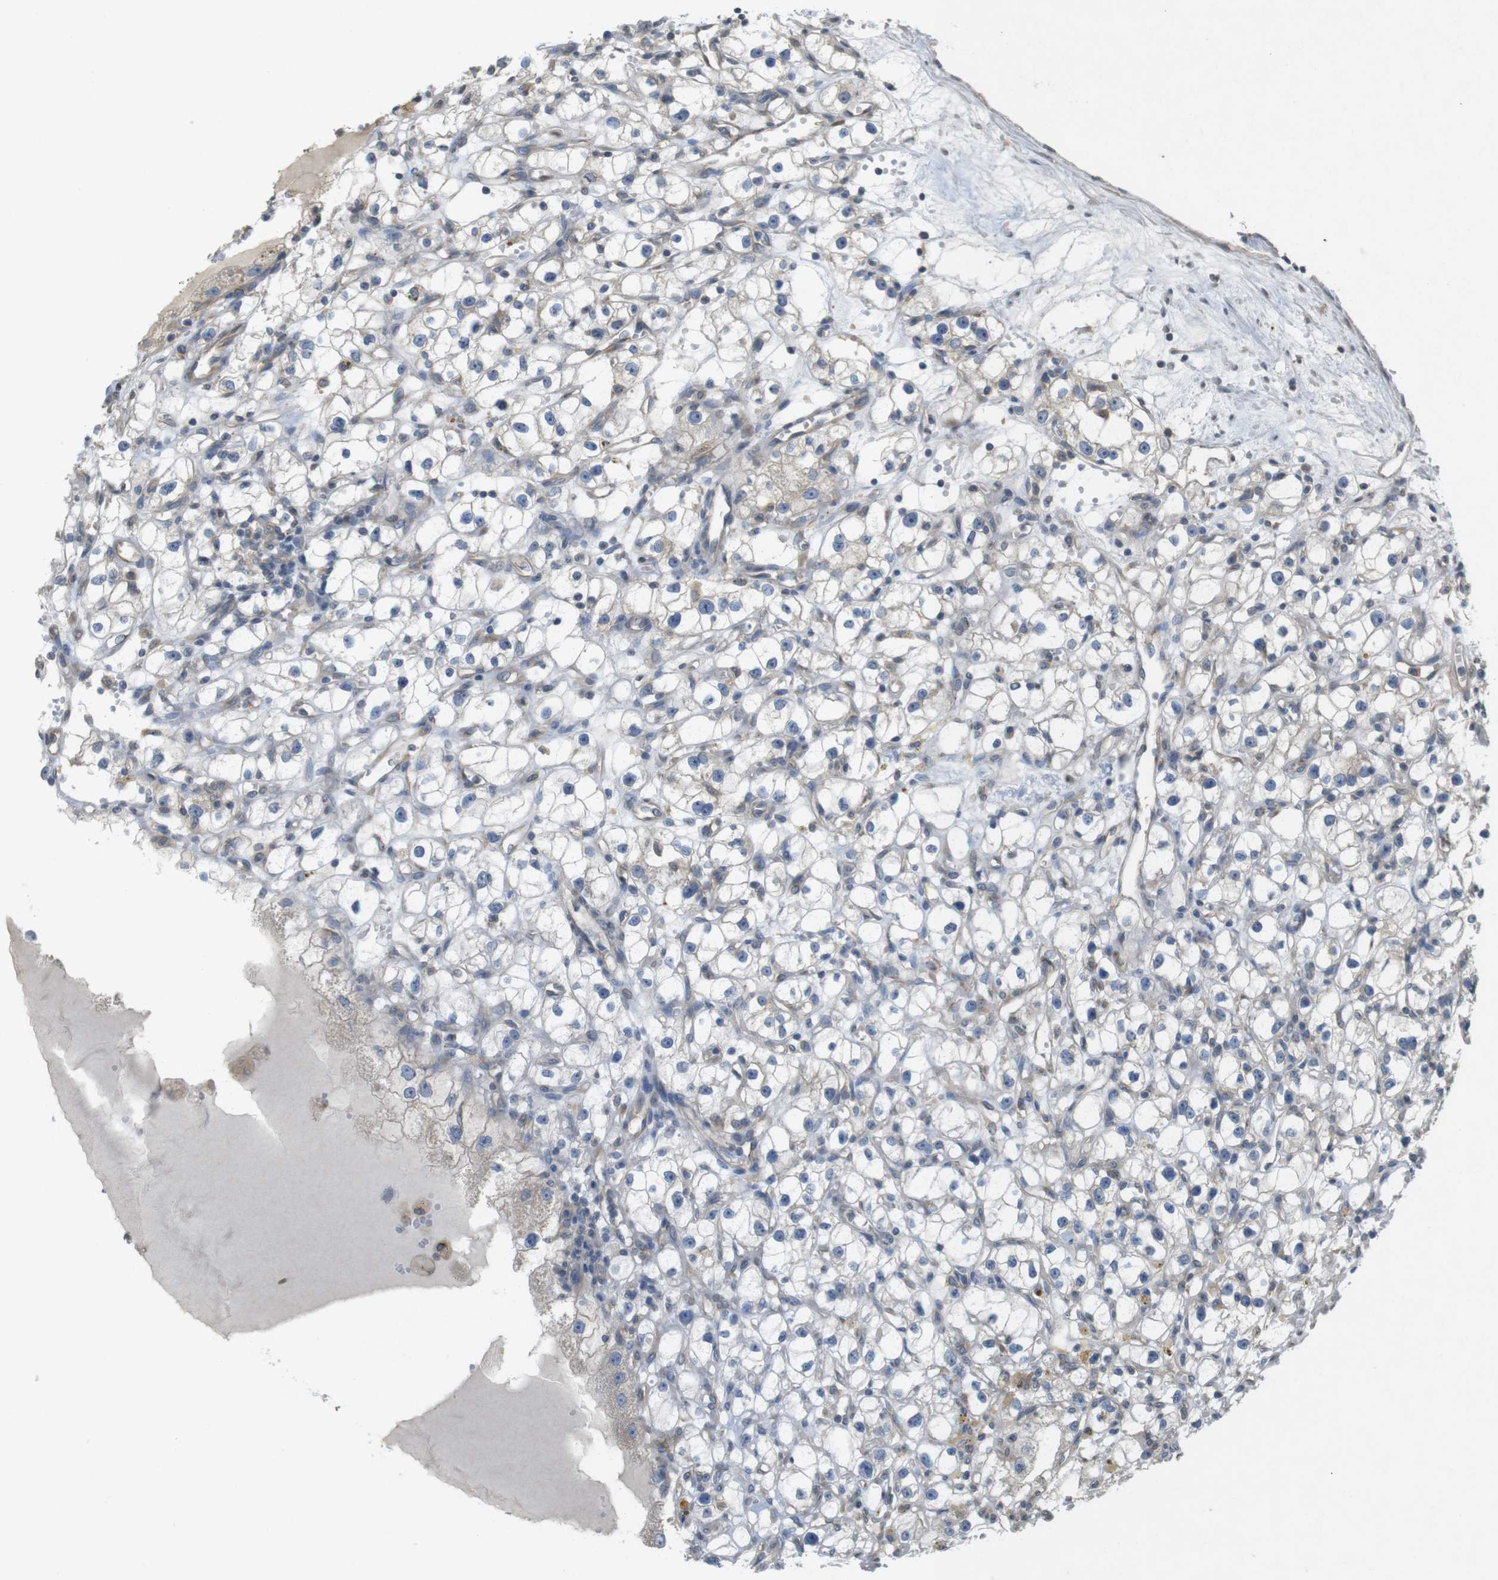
{"staining": {"intensity": "weak", "quantity": "<25%", "location": "cytoplasmic/membranous"}, "tissue": "renal cancer", "cell_type": "Tumor cells", "image_type": "cancer", "snomed": [{"axis": "morphology", "description": "Adenocarcinoma, NOS"}, {"axis": "topography", "description": "Kidney"}], "caption": "IHC histopathology image of neoplastic tissue: human renal cancer stained with DAB (3,3'-diaminobenzidine) reveals no significant protein expression in tumor cells.", "gene": "KIF5B", "patient": {"sex": "male", "age": 56}}